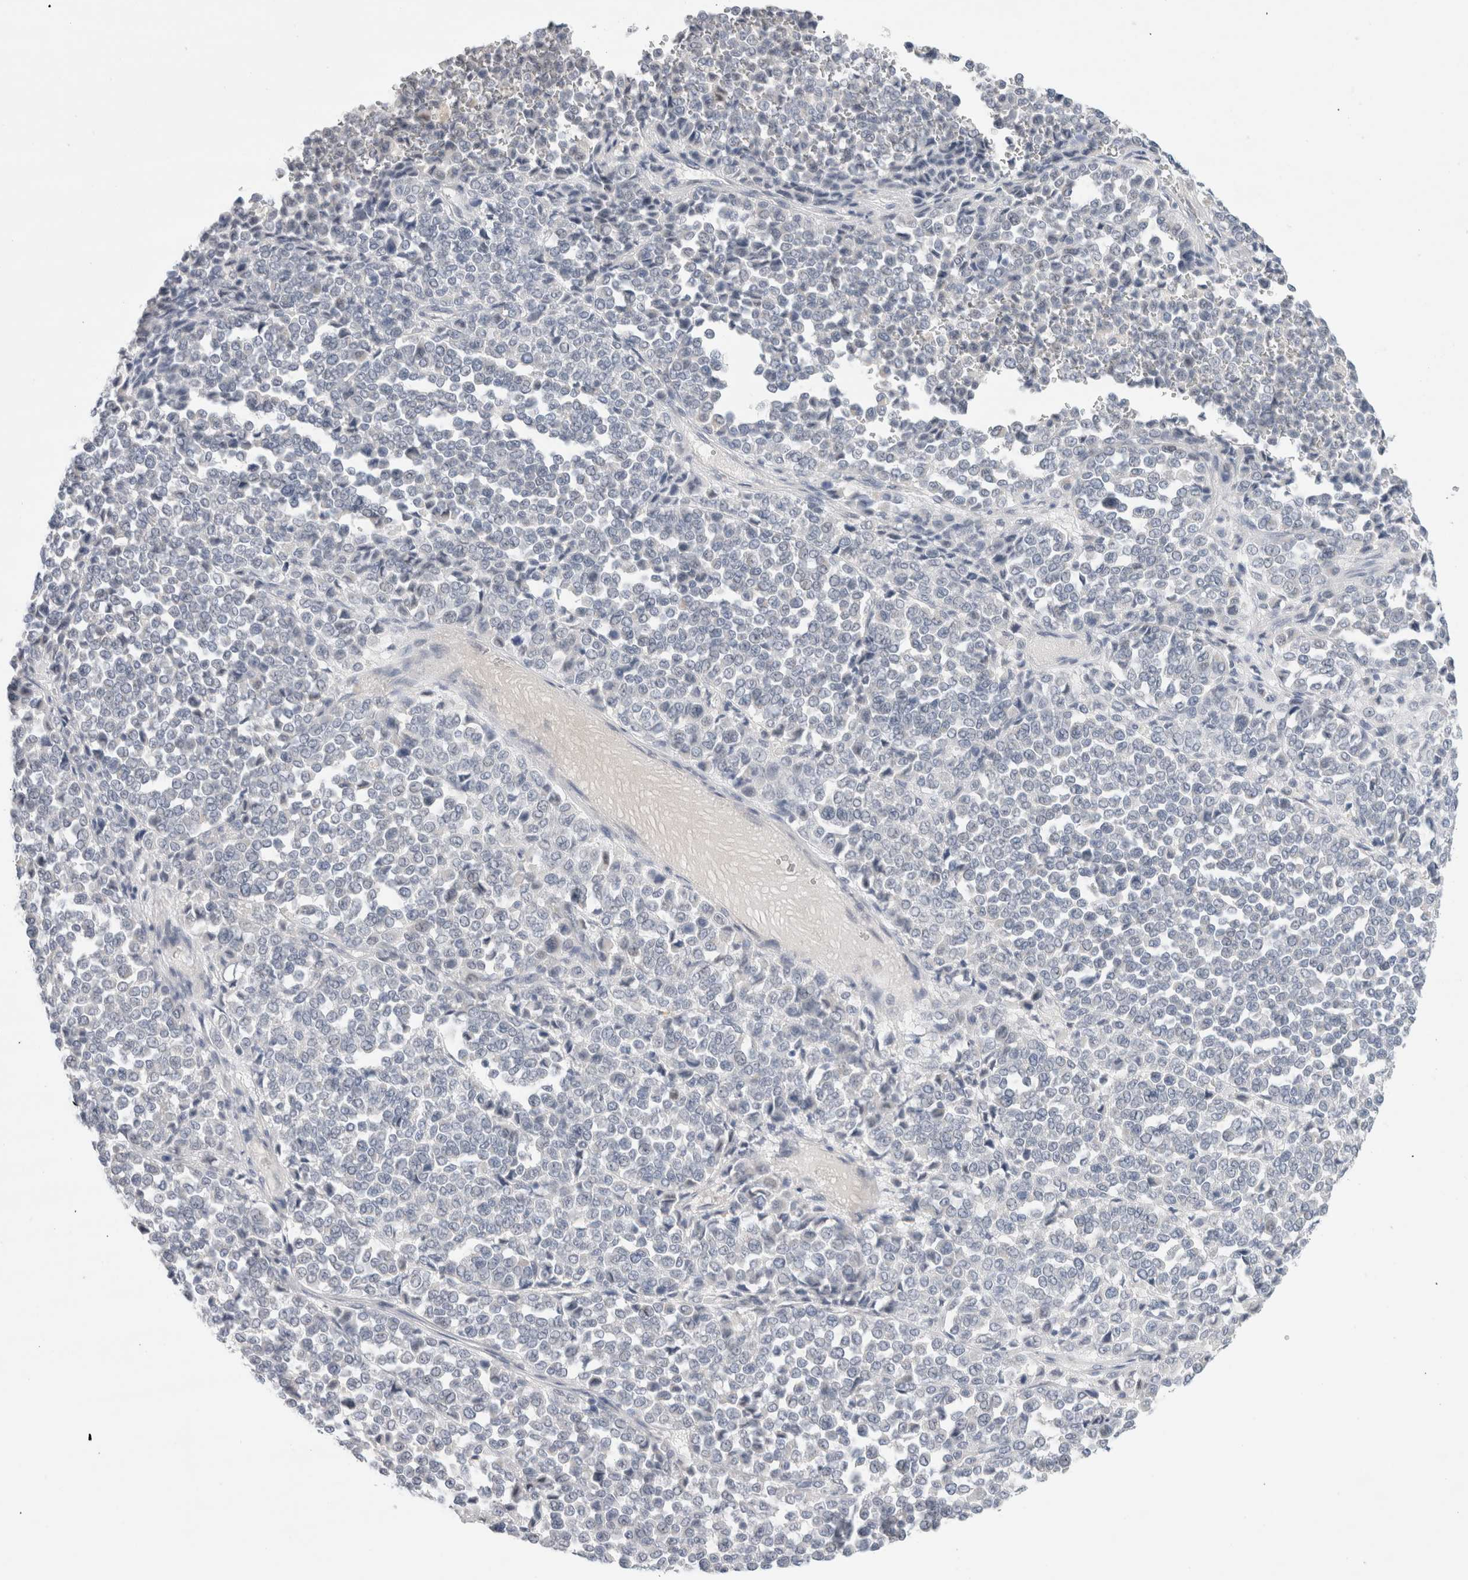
{"staining": {"intensity": "negative", "quantity": "none", "location": "none"}, "tissue": "melanoma", "cell_type": "Tumor cells", "image_type": "cancer", "snomed": [{"axis": "morphology", "description": "Malignant melanoma, Metastatic site"}, {"axis": "topography", "description": "Pancreas"}], "caption": "Tumor cells are negative for protein expression in human melanoma.", "gene": "SLC22A12", "patient": {"sex": "female", "age": 30}}